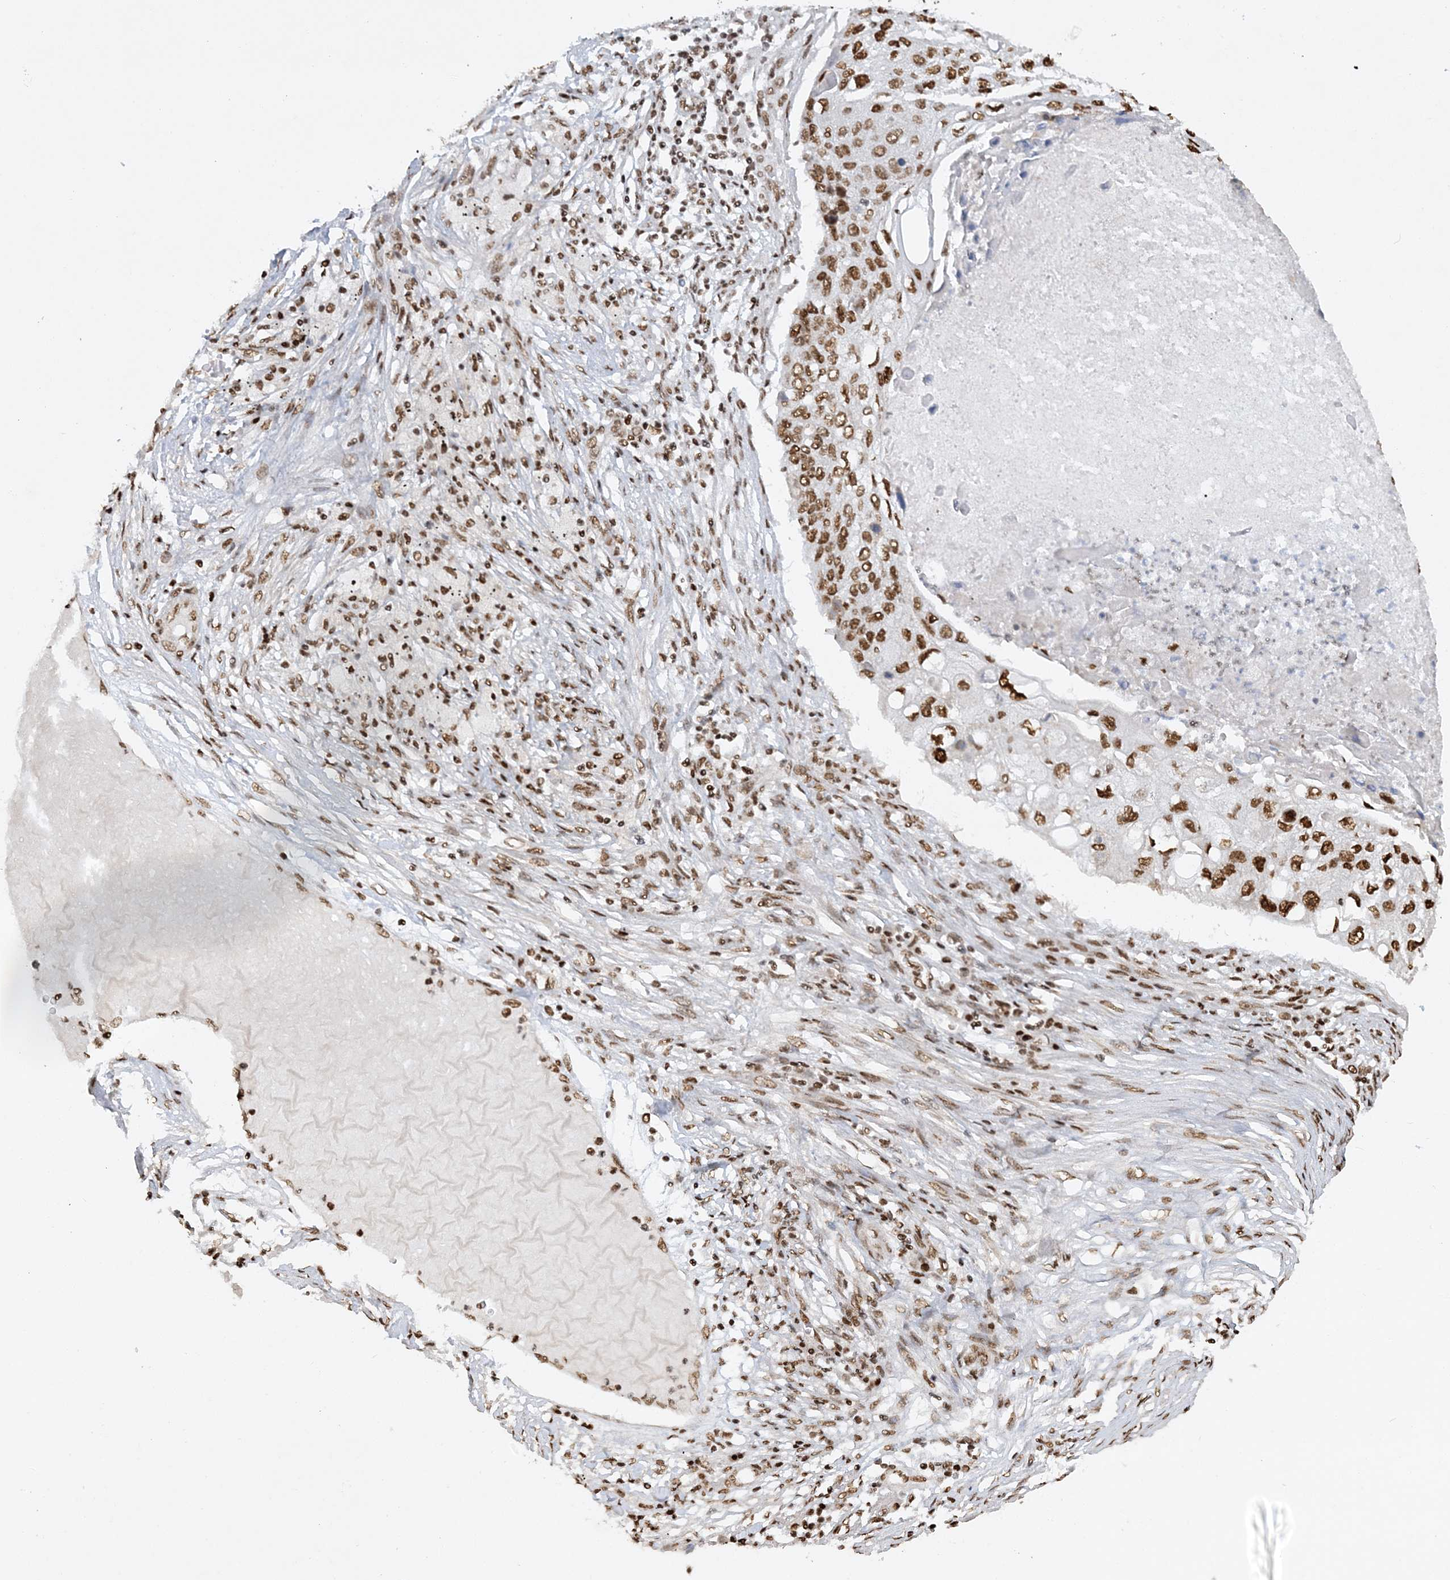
{"staining": {"intensity": "moderate", "quantity": ">75%", "location": "nuclear"}, "tissue": "lung cancer", "cell_type": "Tumor cells", "image_type": "cancer", "snomed": [{"axis": "morphology", "description": "Squamous cell carcinoma, NOS"}, {"axis": "topography", "description": "Lung"}], "caption": "Human lung cancer stained for a protein (brown) displays moderate nuclear positive expression in approximately >75% of tumor cells.", "gene": "DELE1", "patient": {"sex": "female", "age": 63}}